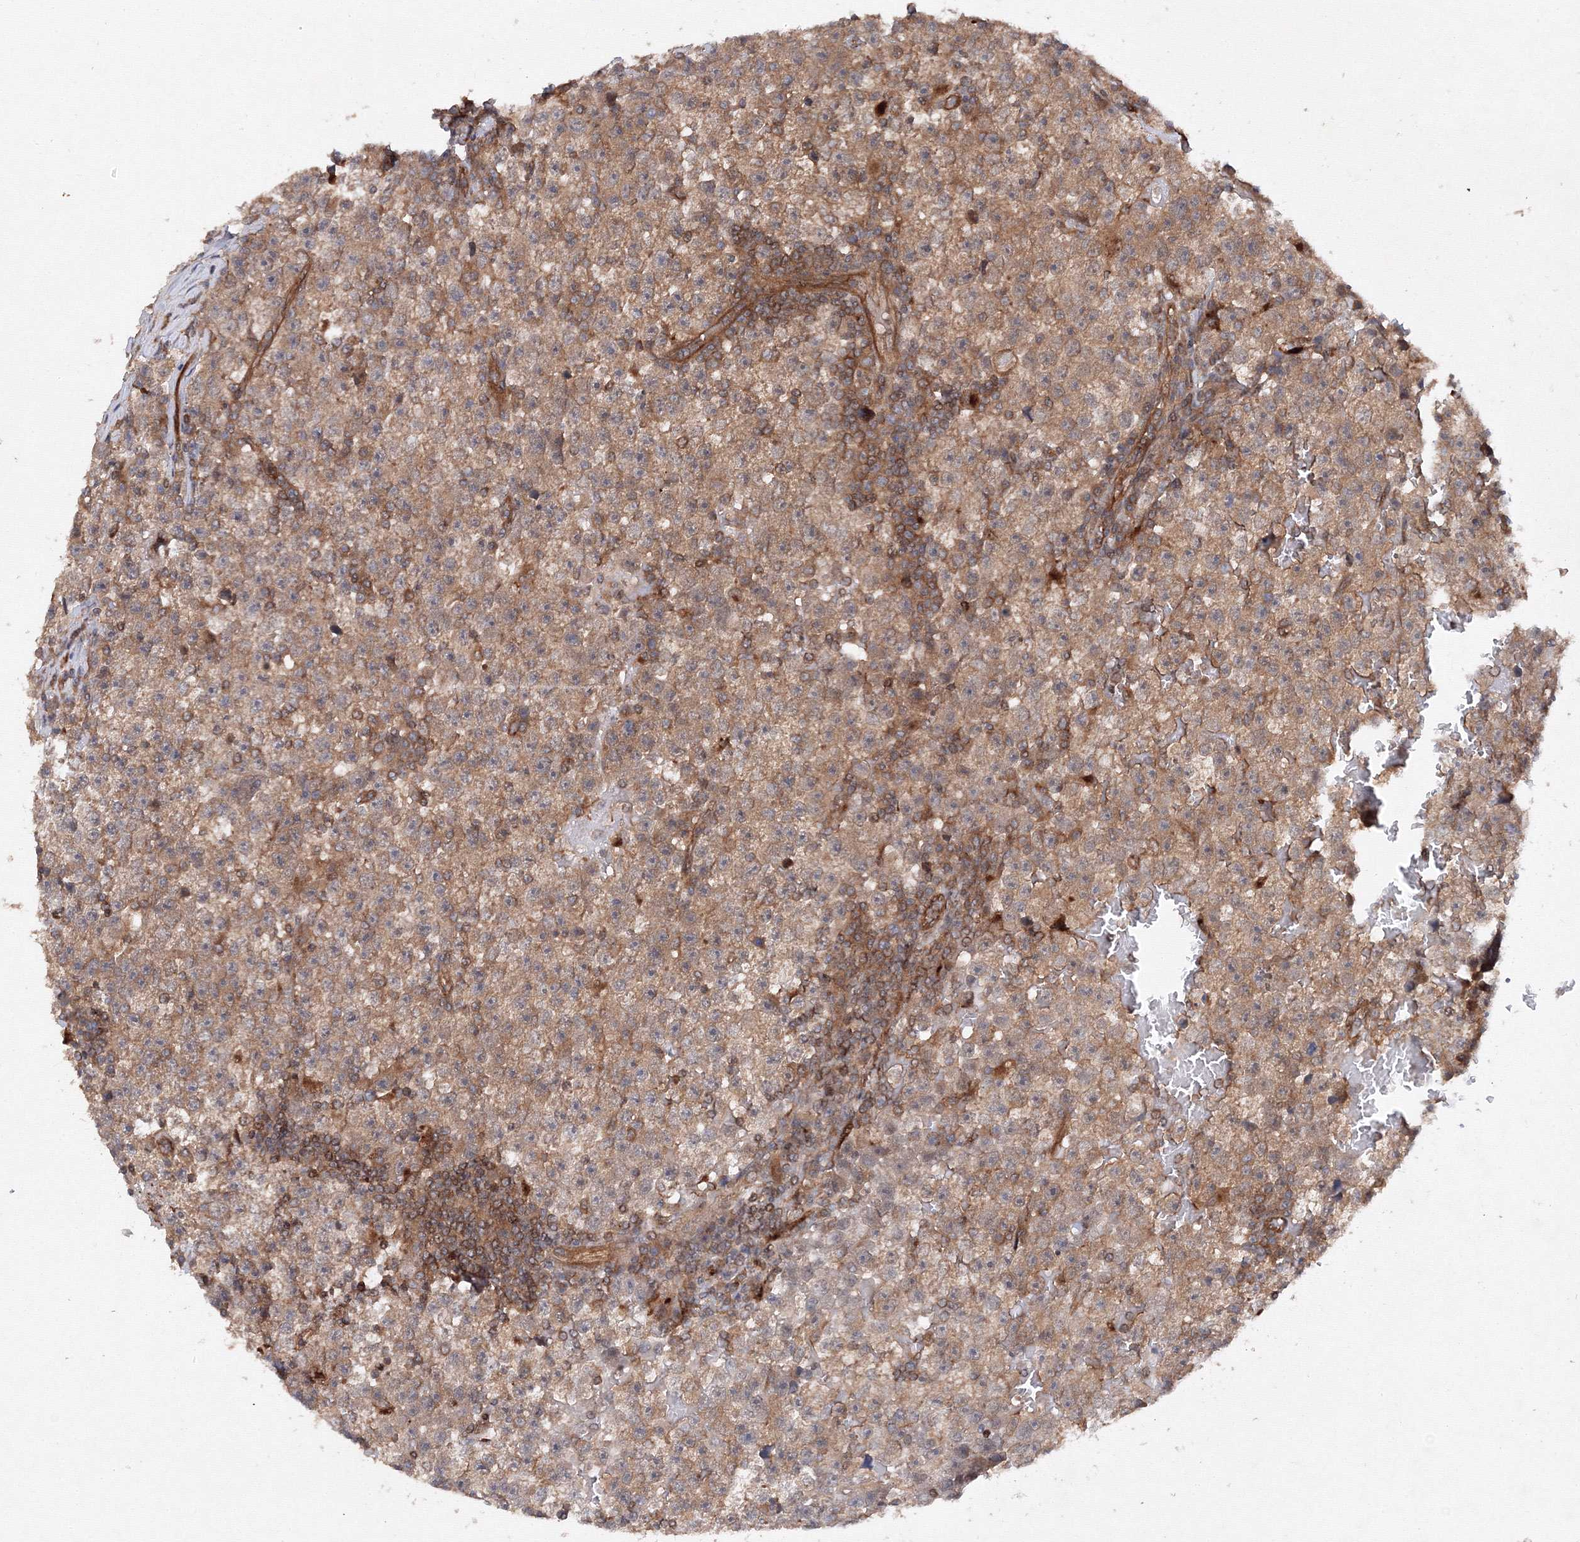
{"staining": {"intensity": "moderate", "quantity": ">75%", "location": "cytoplasmic/membranous"}, "tissue": "testis cancer", "cell_type": "Tumor cells", "image_type": "cancer", "snomed": [{"axis": "morphology", "description": "Seminoma, NOS"}, {"axis": "topography", "description": "Testis"}], "caption": "An immunohistochemistry image of neoplastic tissue is shown. Protein staining in brown shows moderate cytoplasmic/membranous positivity in testis seminoma within tumor cells.", "gene": "DCTD", "patient": {"sex": "male", "age": 22}}